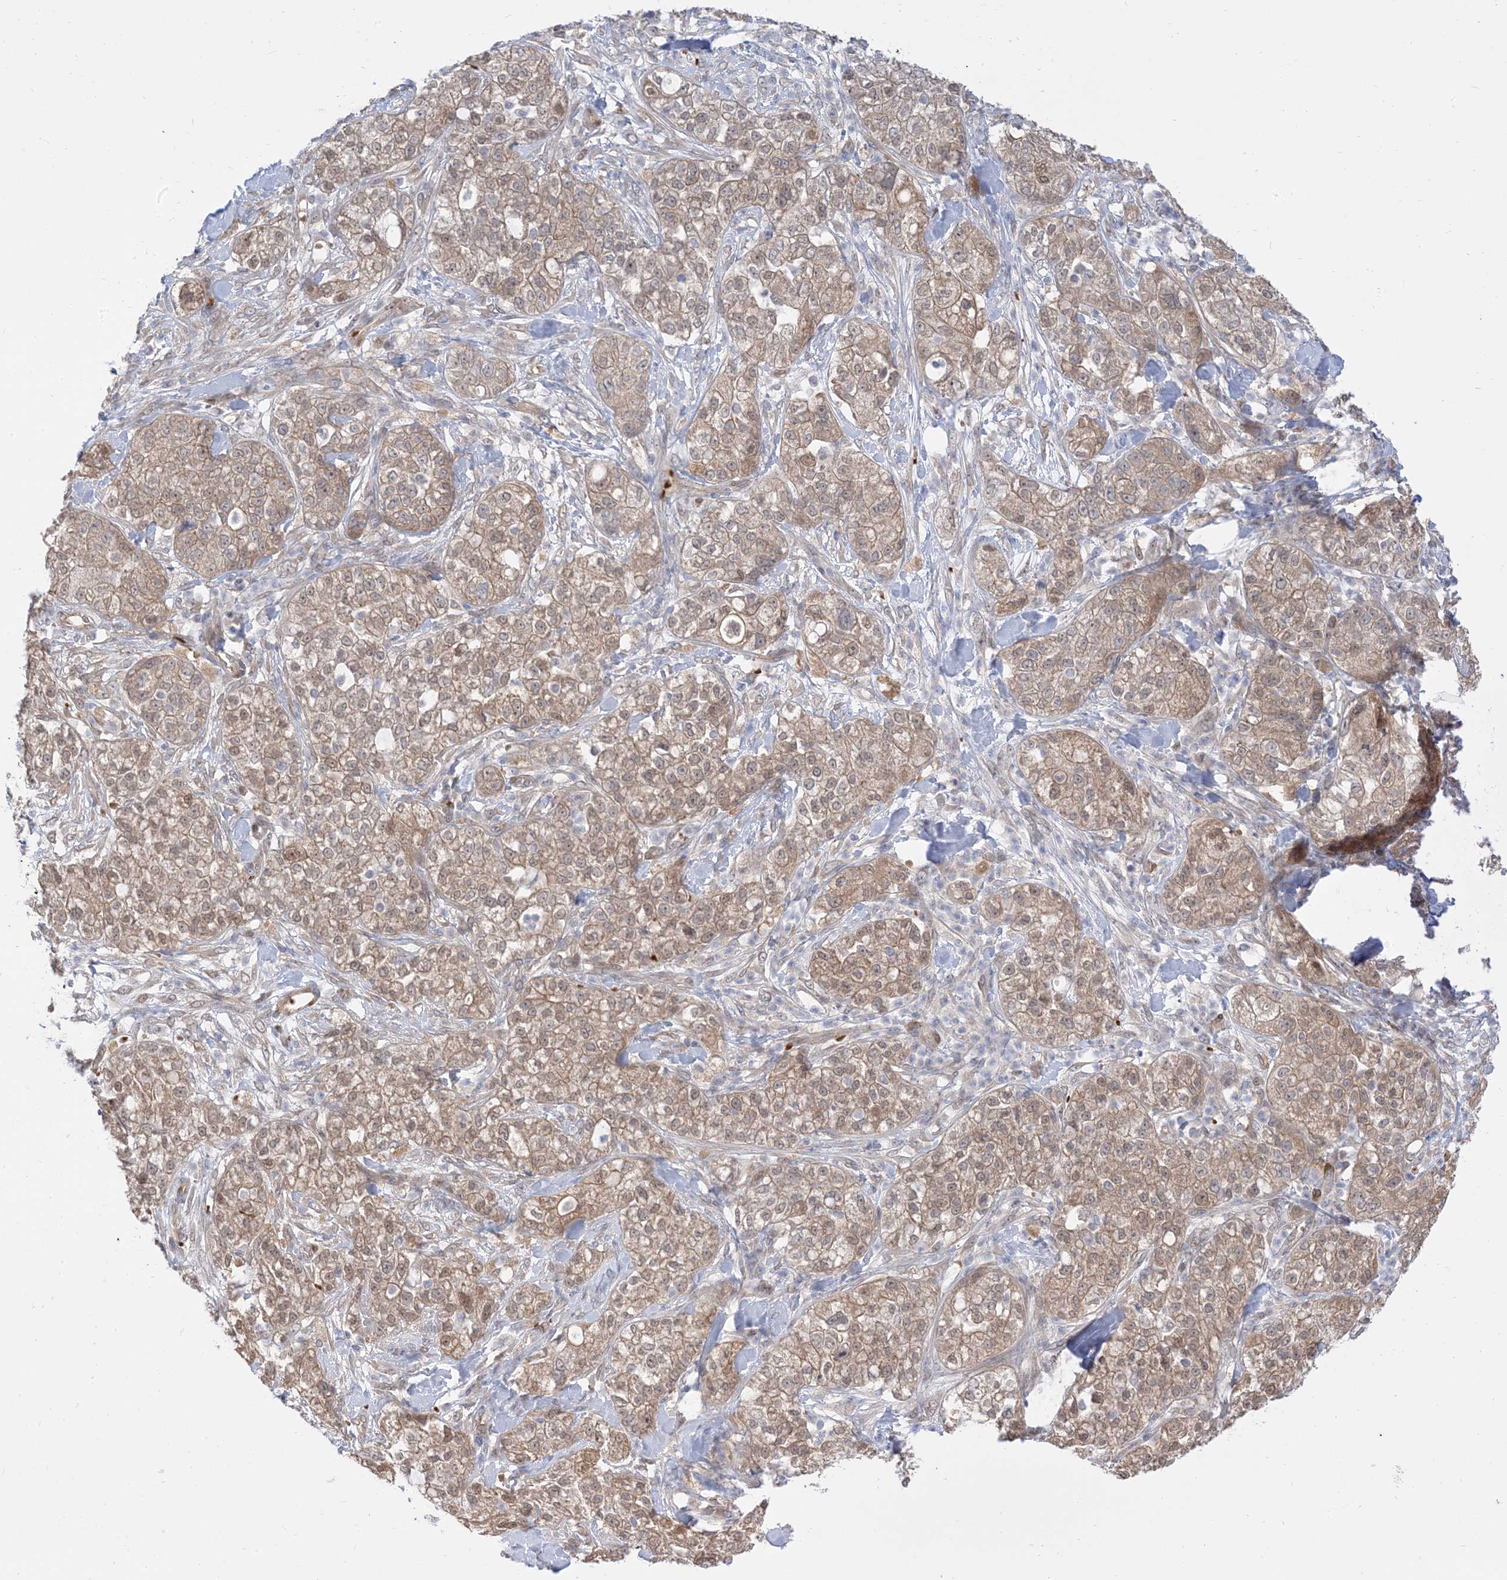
{"staining": {"intensity": "weak", "quantity": ">75%", "location": "cytoplasmic/membranous,nuclear"}, "tissue": "pancreatic cancer", "cell_type": "Tumor cells", "image_type": "cancer", "snomed": [{"axis": "morphology", "description": "Adenocarcinoma, NOS"}, {"axis": "topography", "description": "Pancreas"}], "caption": "Protein staining demonstrates weak cytoplasmic/membranous and nuclear expression in approximately >75% of tumor cells in pancreatic cancer.", "gene": "RIN1", "patient": {"sex": "female", "age": 78}}